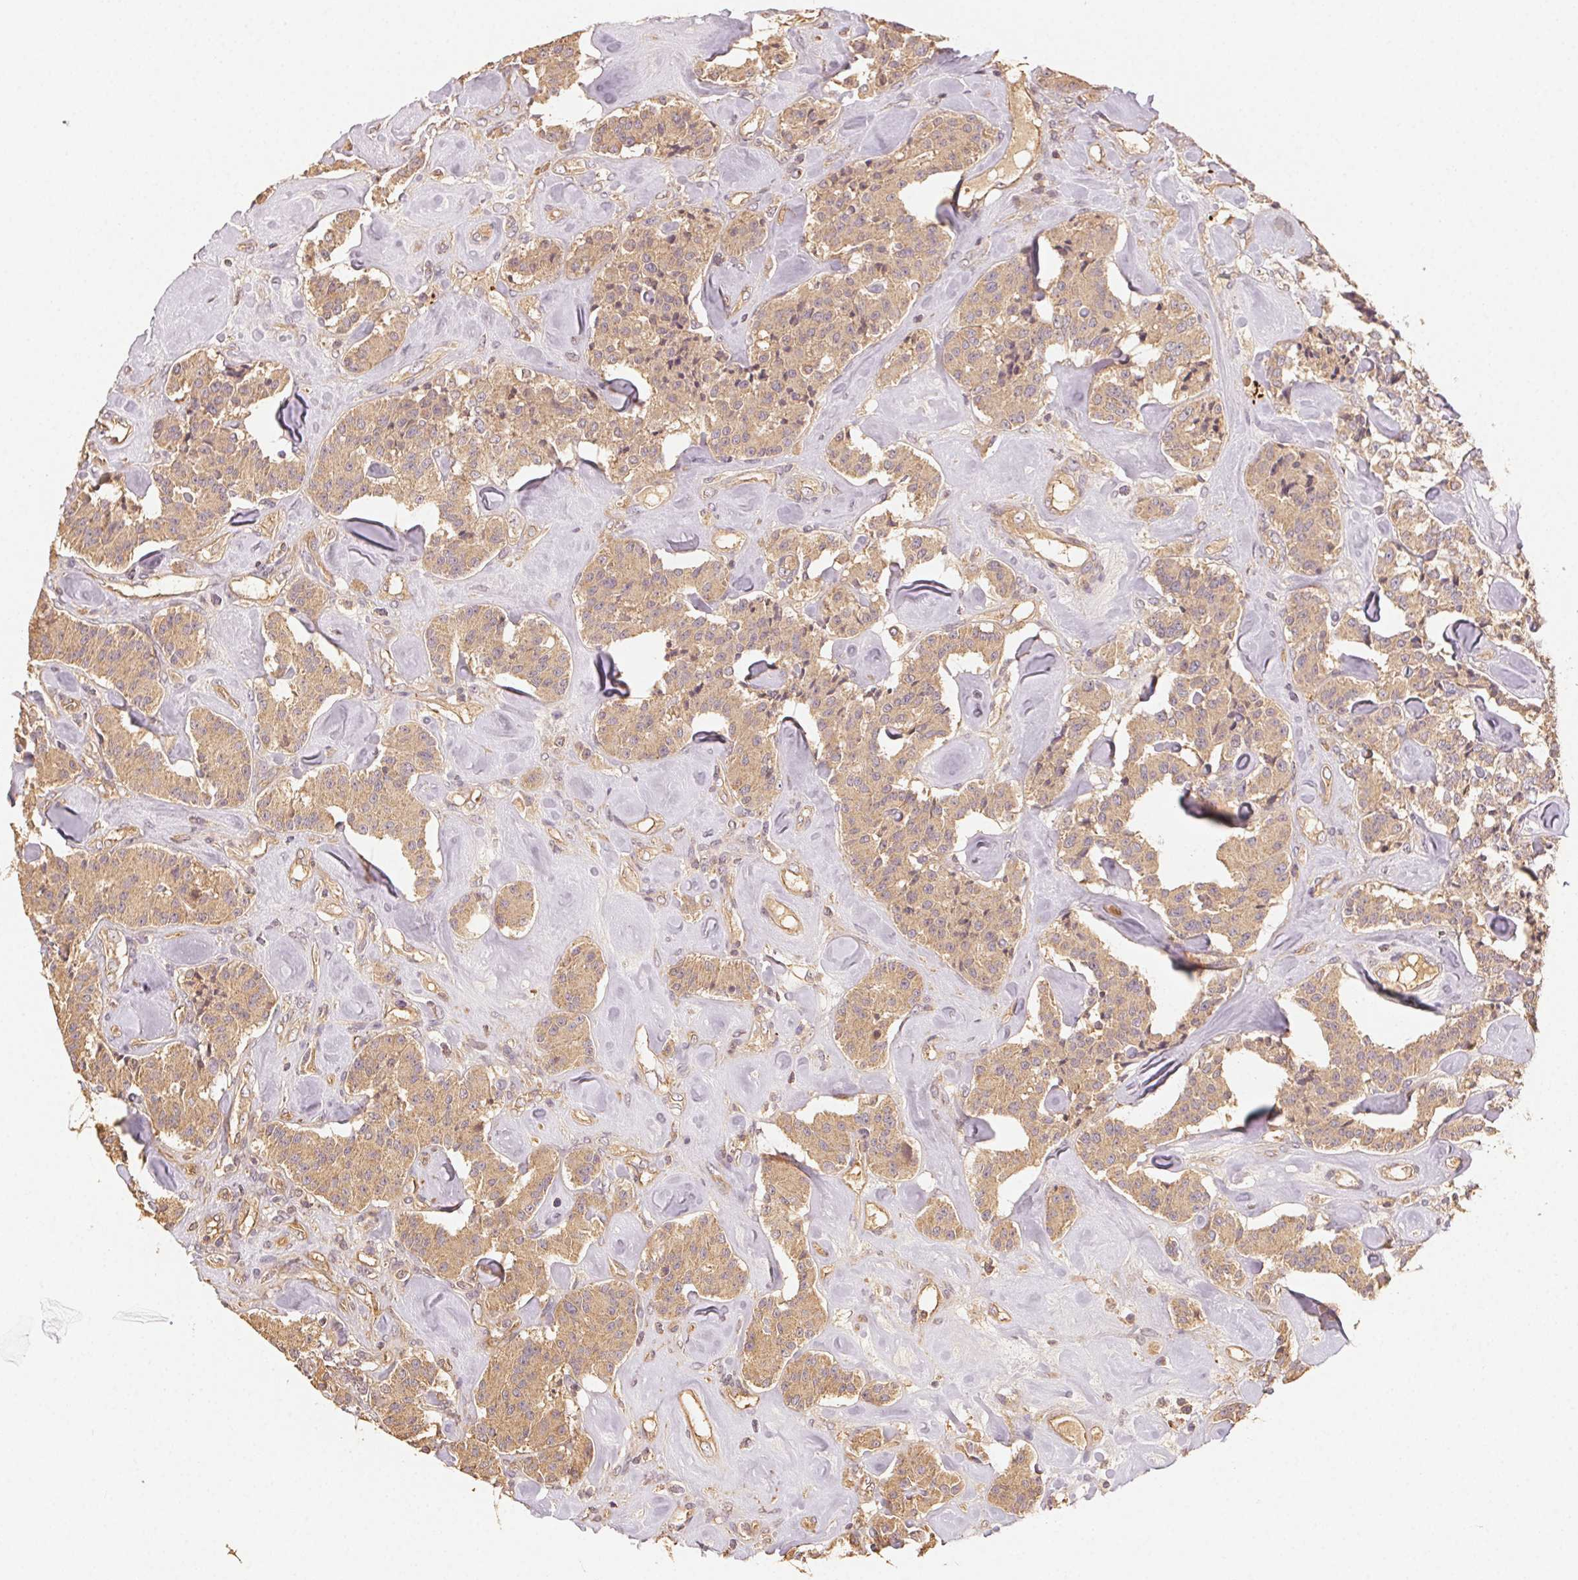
{"staining": {"intensity": "moderate", "quantity": ">75%", "location": "cytoplasmic/membranous"}, "tissue": "carcinoid", "cell_type": "Tumor cells", "image_type": "cancer", "snomed": [{"axis": "morphology", "description": "Carcinoid, malignant, NOS"}, {"axis": "topography", "description": "Pancreas"}], "caption": "Protein positivity by IHC demonstrates moderate cytoplasmic/membranous expression in about >75% of tumor cells in malignant carcinoid. Nuclei are stained in blue.", "gene": "RALA", "patient": {"sex": "male", "age": 41}}